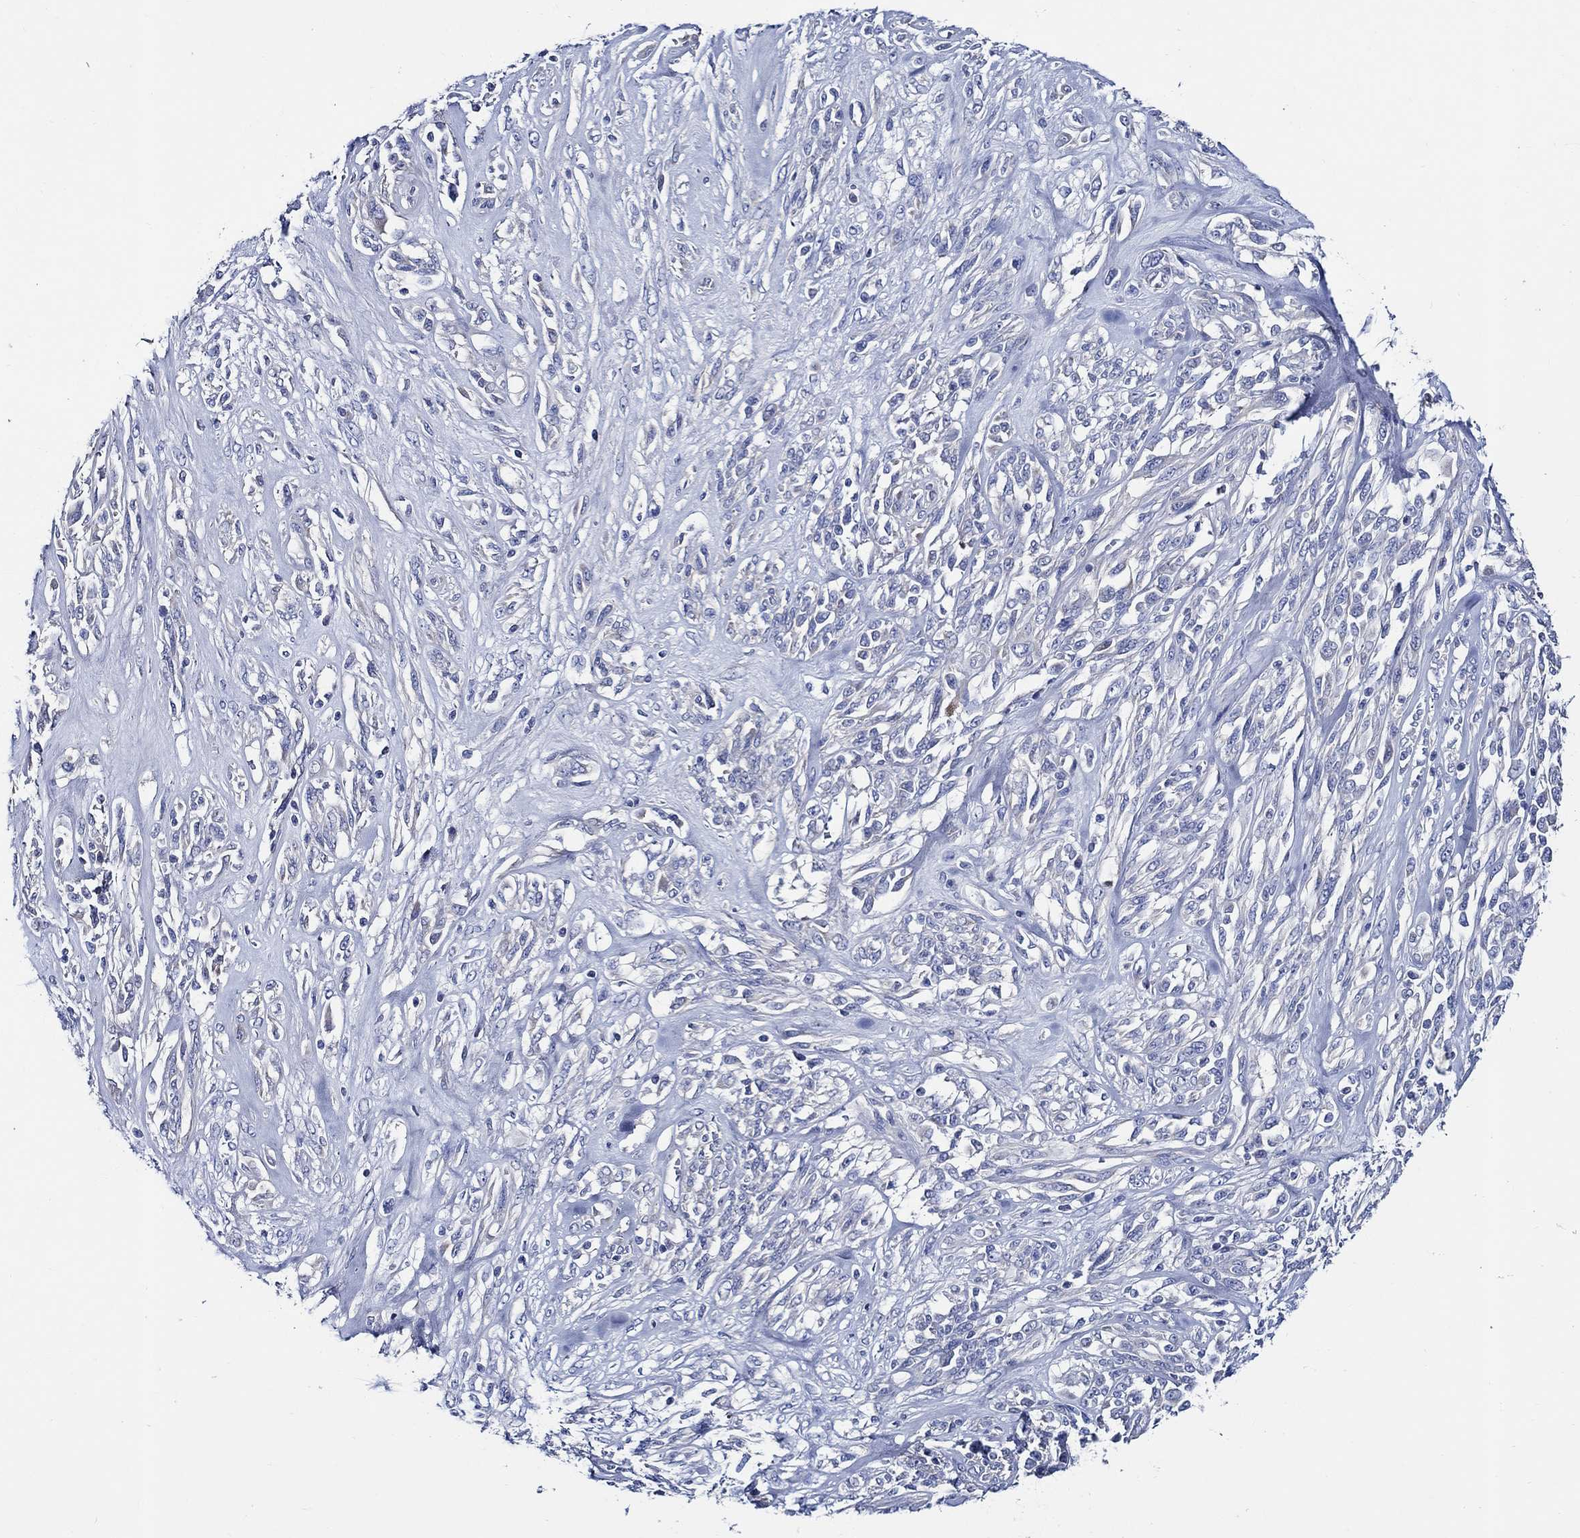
{"staining": {"intensity": "negative", "quantity": "none", "location": "none"}, "tissue": "melanoma", "cell_type": "Tumor cells", "image_type": "cancer", "snomed": [{"axis": "morphology", "description": "Malignant melanoma, NOS"}, {"axis": "topography", "description": "Skin"}], "caption": "Immunohistochemistry micrograph of human malignant melanoma stained for a protein (brown), which shows no positivity in tumor cells.", "gene": "SKOR1", "patient": {"sex": "female", "age": 91}}